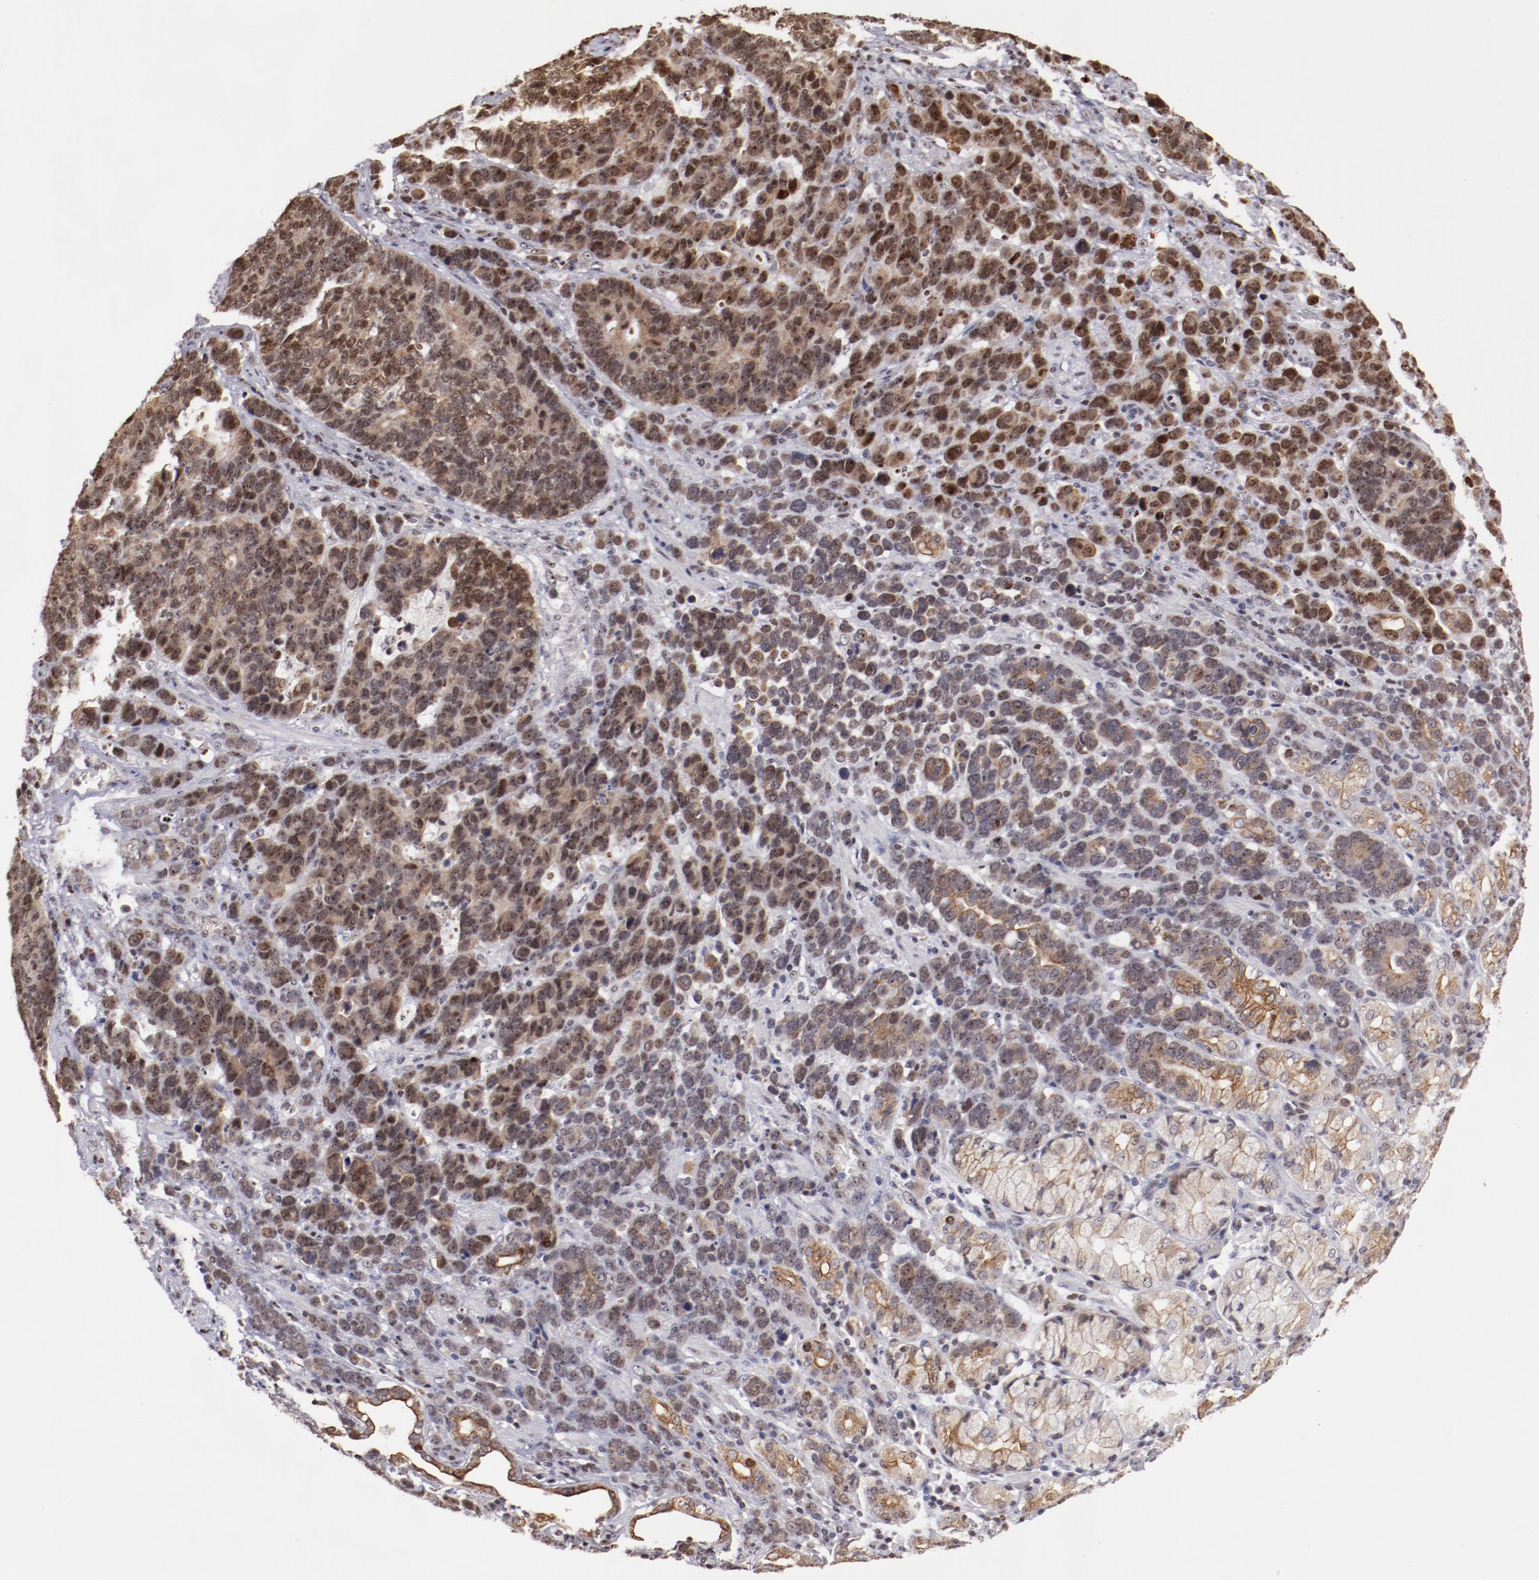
{"staining": {"intensity": "moderate", "quantity": ">75%", "location": "cytoplasmic/membranous,nuclear"}, "tissue": "stomach cancer", "cell_type": "Tumor cells", "image_type": "cancer", "snomed": [{"axis": "morphology", "description": "Adenocarcinoma, NOS"}, {"axis": "topography", "description": "Stomach, upper"}], "caption": "A brown stain highlights moderate cytoplasmic/membranous and nuclear expression of a protein in stomach cancer tumor cells.", "gene": "DDX24", "patient": {"sex": "male", "age": 71}}